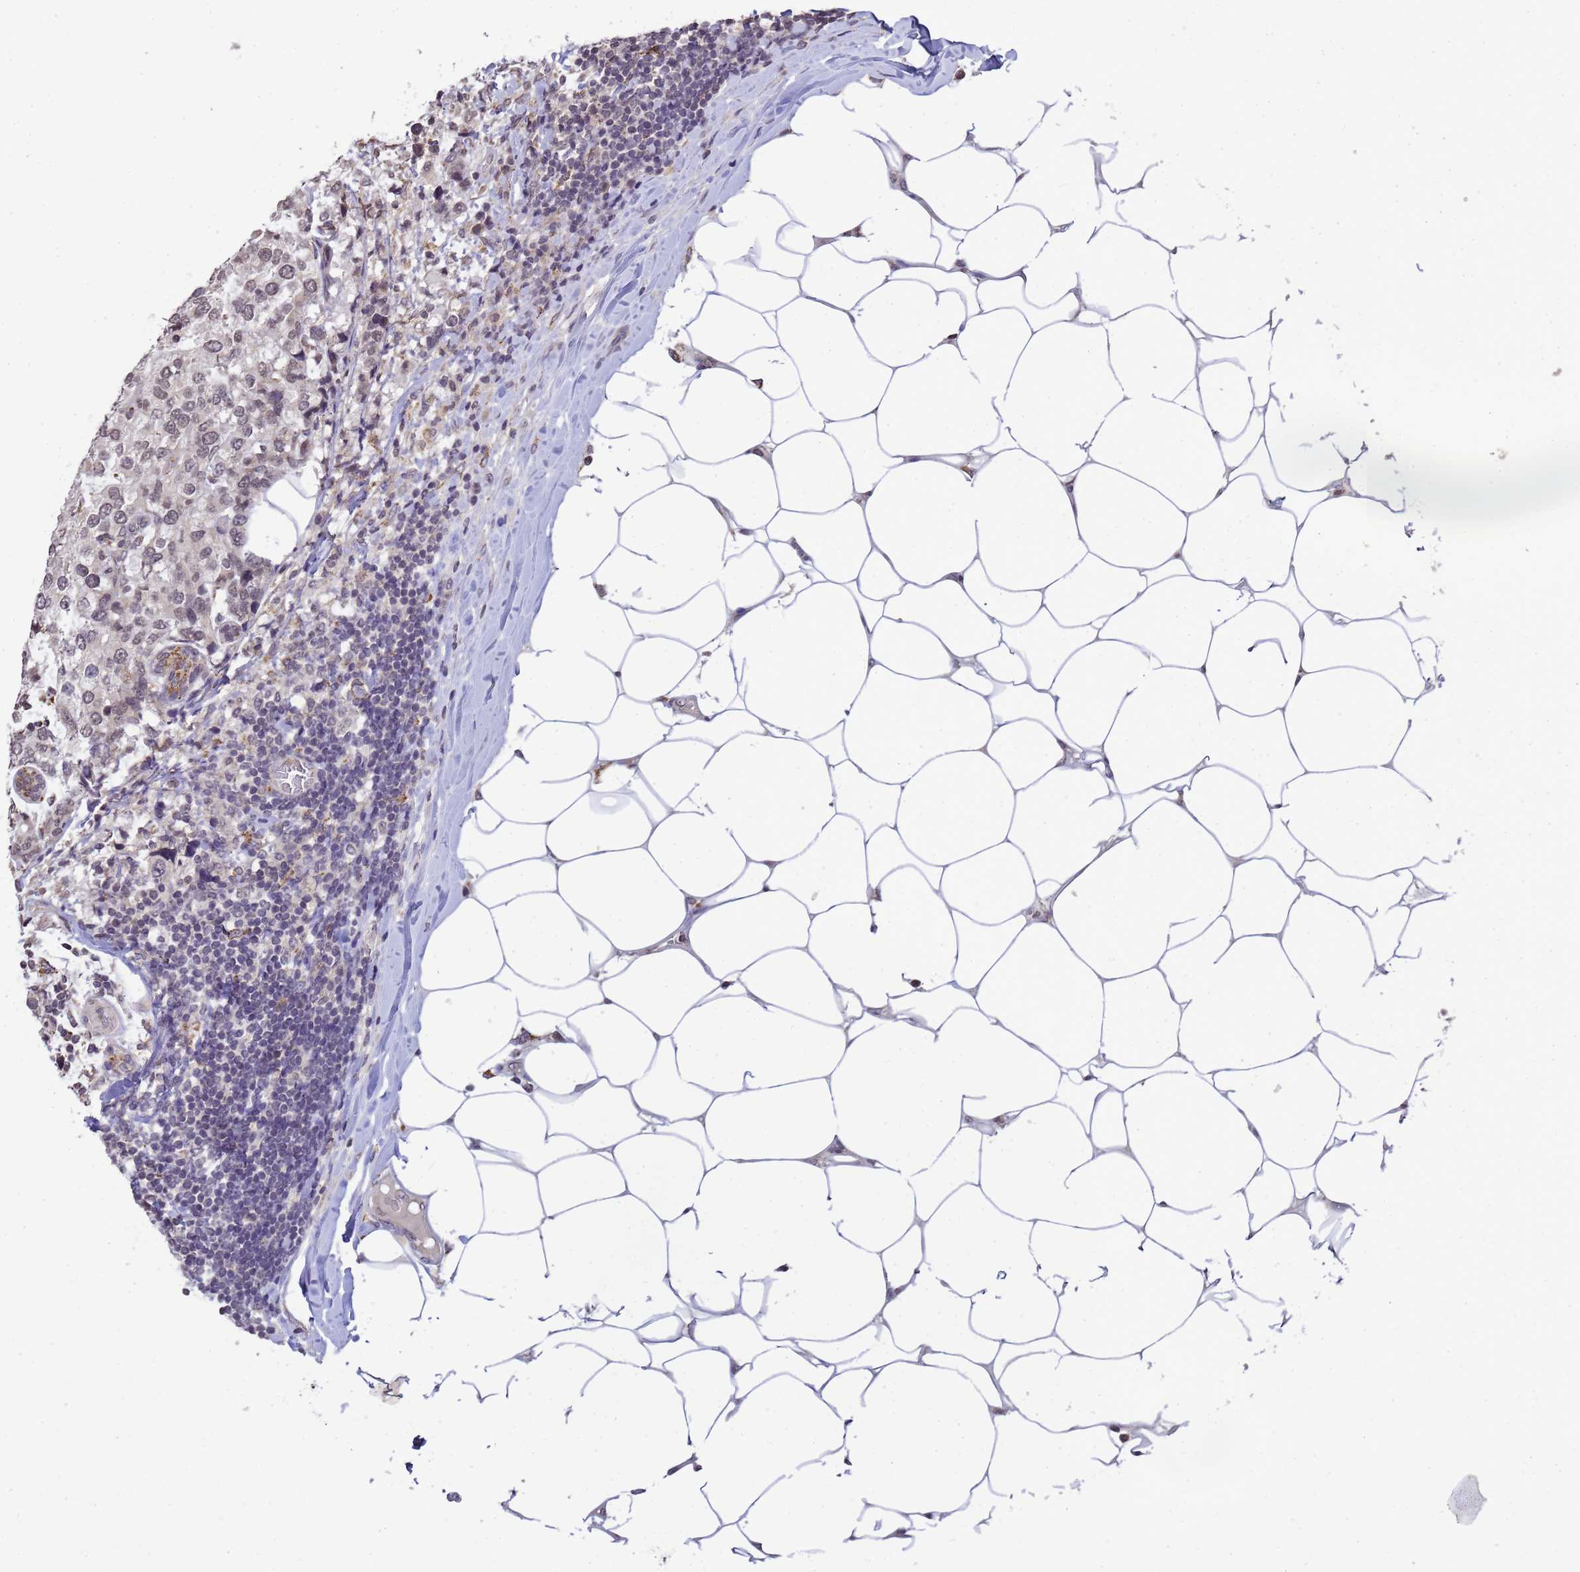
{"staining": {"intensity": "negative", "quantity": "none", "location": "none"}, "tissue": "breast cancer", "cell_type": "Tumor cells", "image_type": "cancer", "snomed": [{"axis": "morphology", "description": "Lobular carcinoma"}, {"axis": "topography", "description": "Breast"}], "caption": "An IHC photomicrograph of breast cancer (lobular carcinoma) is shown. There is no staining in tumor cells of breast cancer (lobular carcinoma).", "gene": "MYL7", "patient": {"sex": "female", "age": 59}}